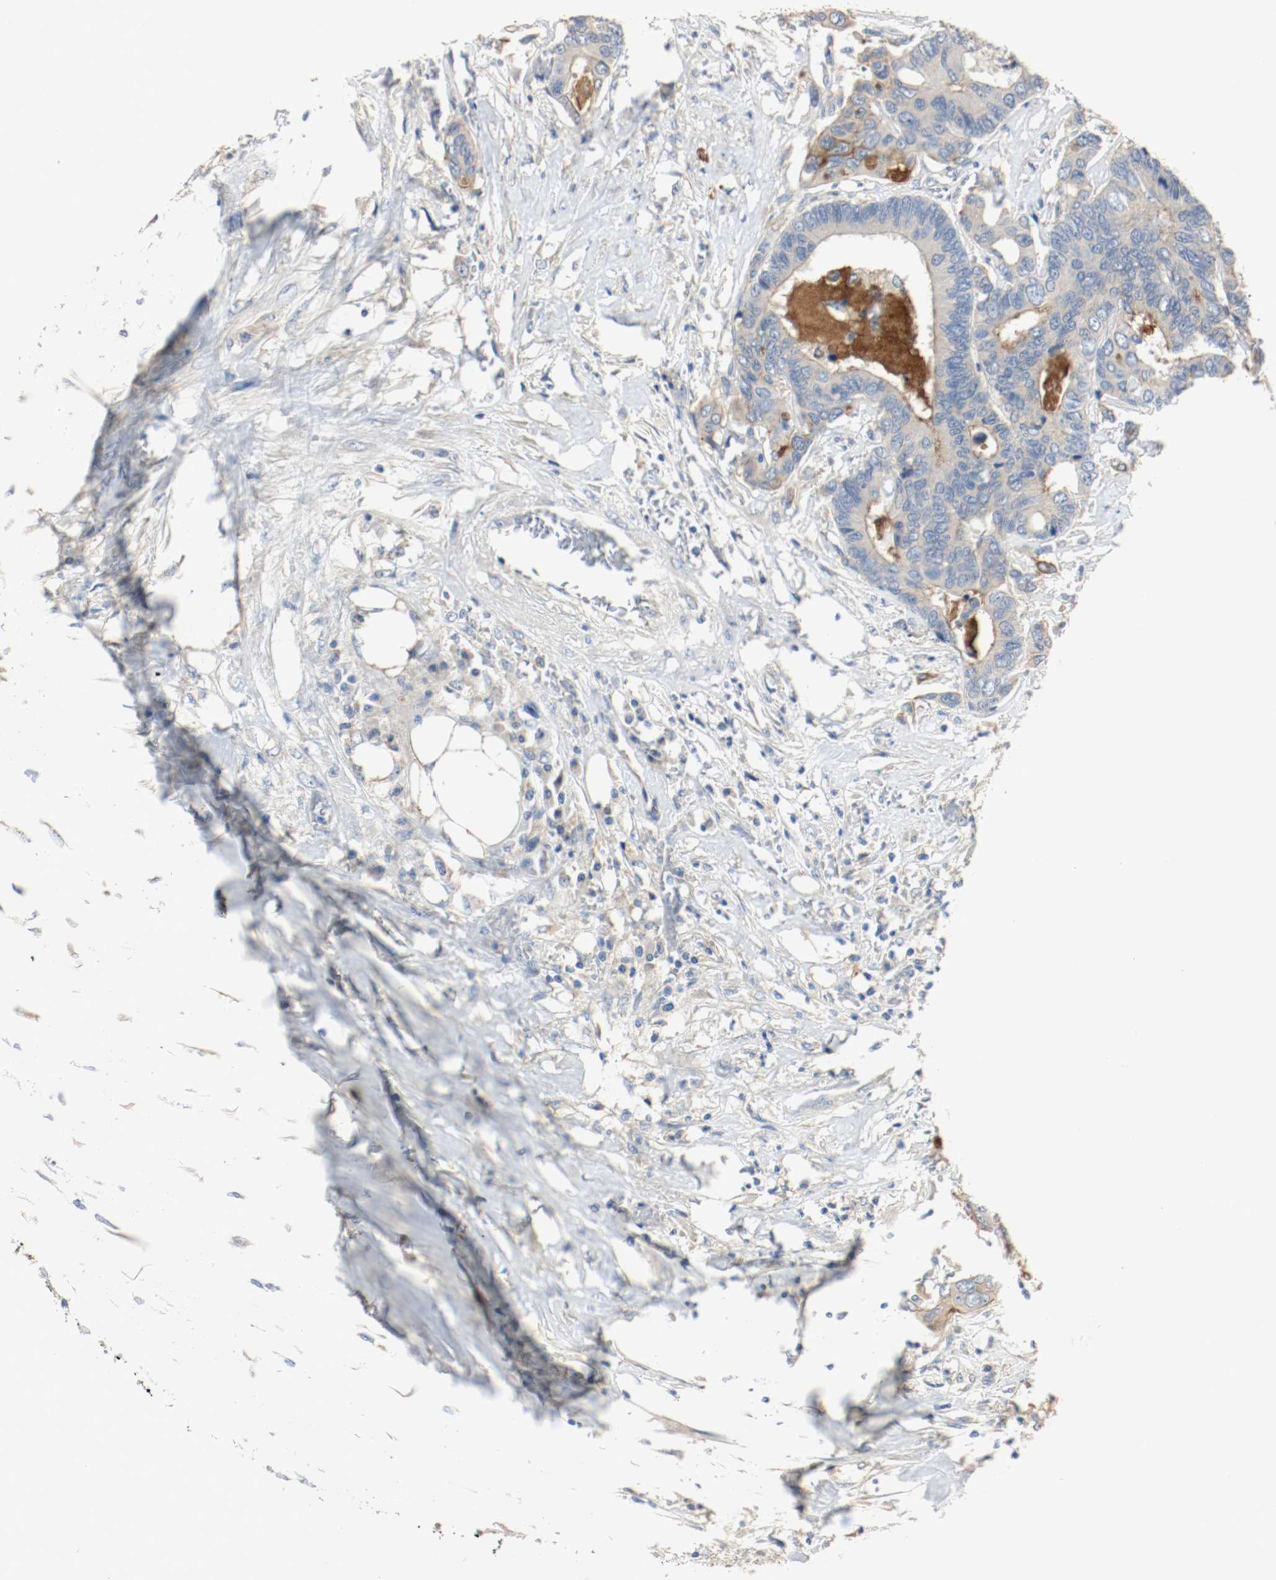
{"staining": {"intensity": "negative", "quantity": "none", "location": "none"}, "tissue": "colorectal cancer", "cell_type": "Tumor cells", "image_type": "cancer", "snomed": [{"axis": "morphology", "description": "Adenocarcinoma, NOS"}, {"axis": "topography", "description": "Rectum"}], "caption": "Colorectal cancer was stained to show a protein in brown. There is no significant staining in tumor cells.", "gene": "MELTF", "patient": {"sex": "male", "age": 55}}